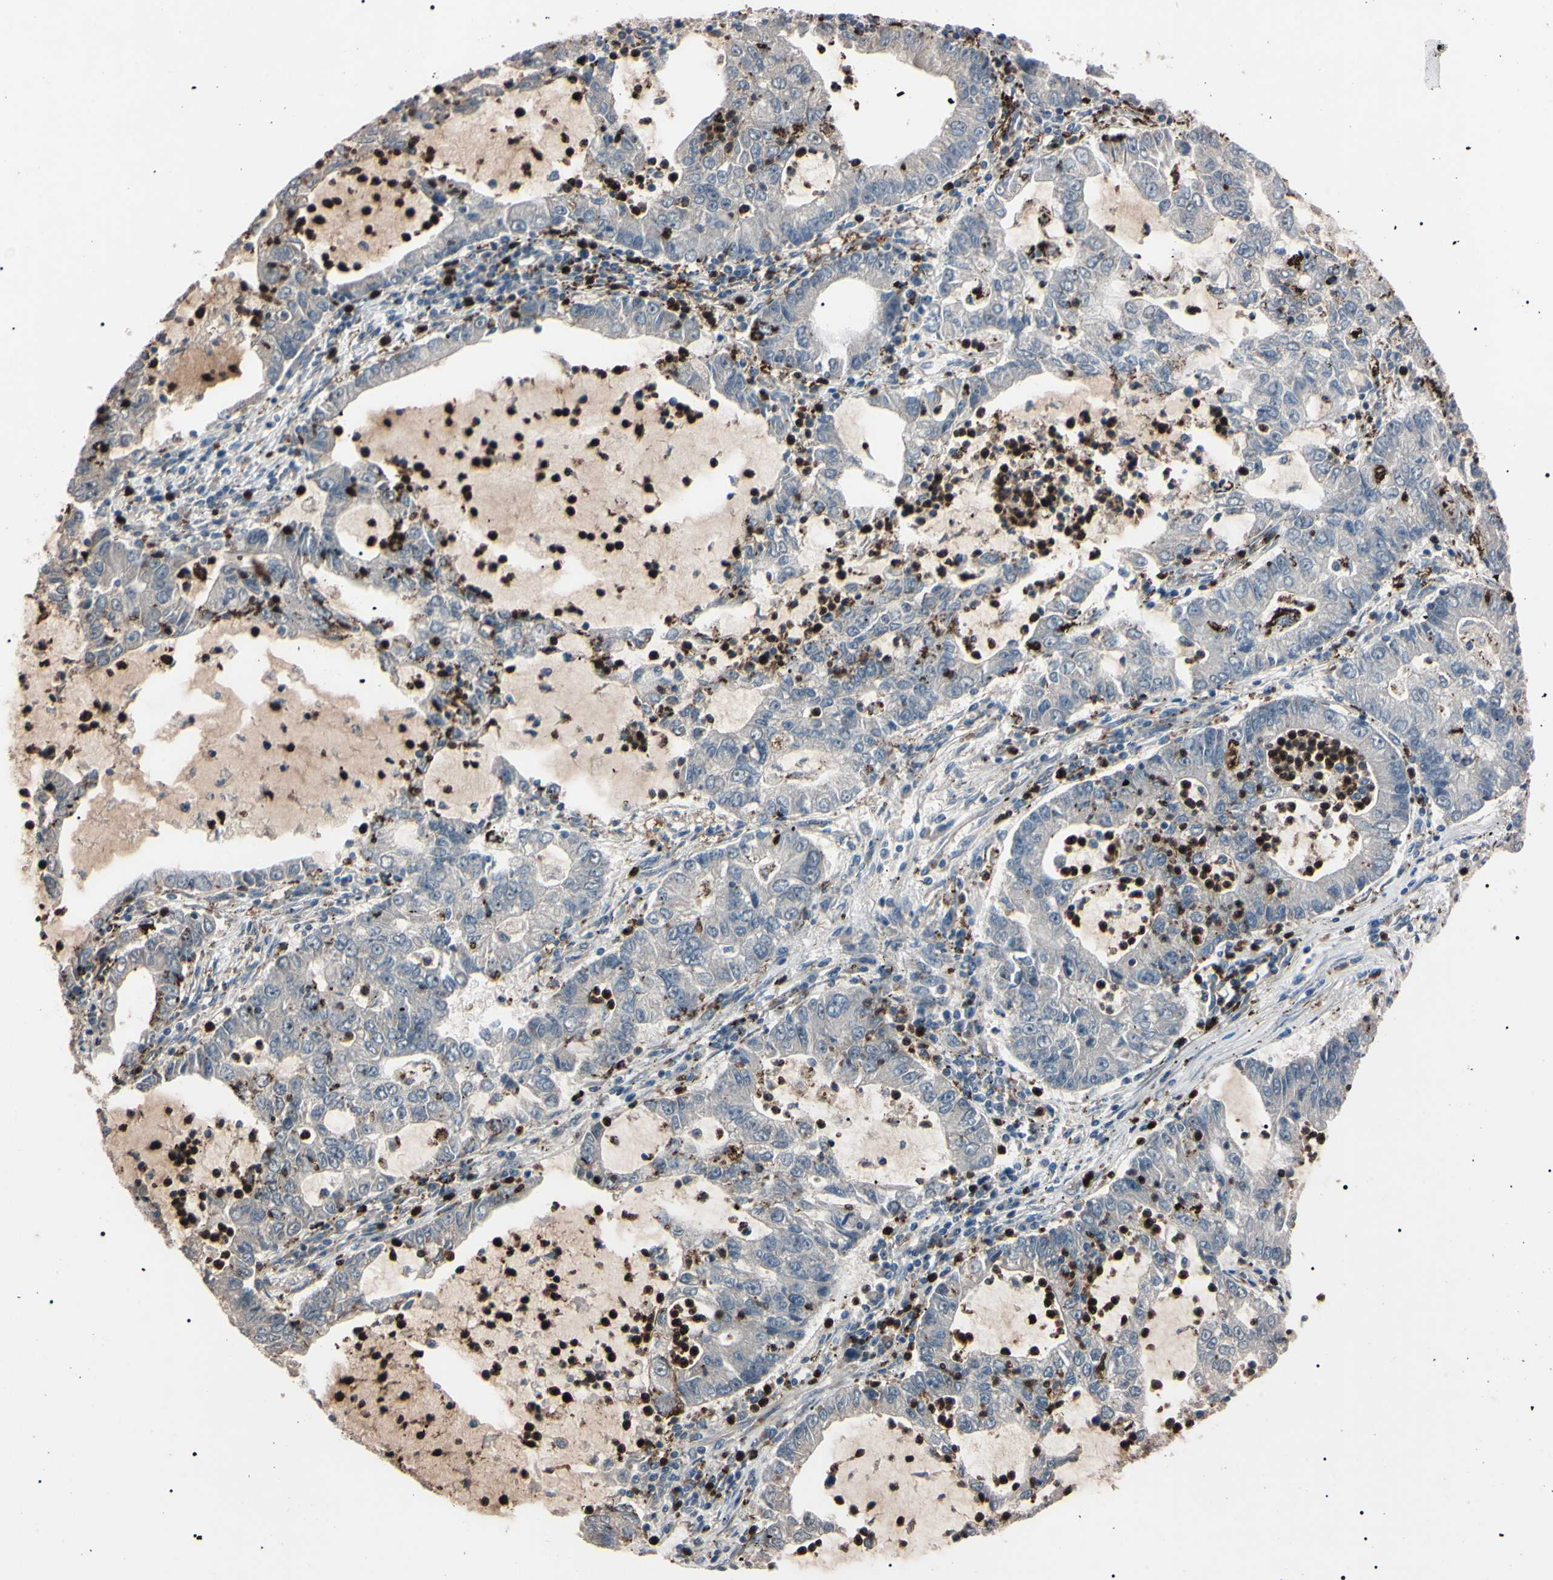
{"staining": {"intensity": "negative", "quantity": "none", "location": "none"}, "tissue": "lung cancer", "cell_type": "Tumor cells", "image_type": "cancer", "snomed": [{"axis": "morphology", "description": "Adenocarcinoma, NOS"}, {"axis": "topography", "description": "Lung"}], "caption": "Immunohistochemical staining of adenocarcinoma (lung) shows no significant staining in tumor cells.", "gene": "TRAF5", "patient": {"sex": "female", "age": 51}}